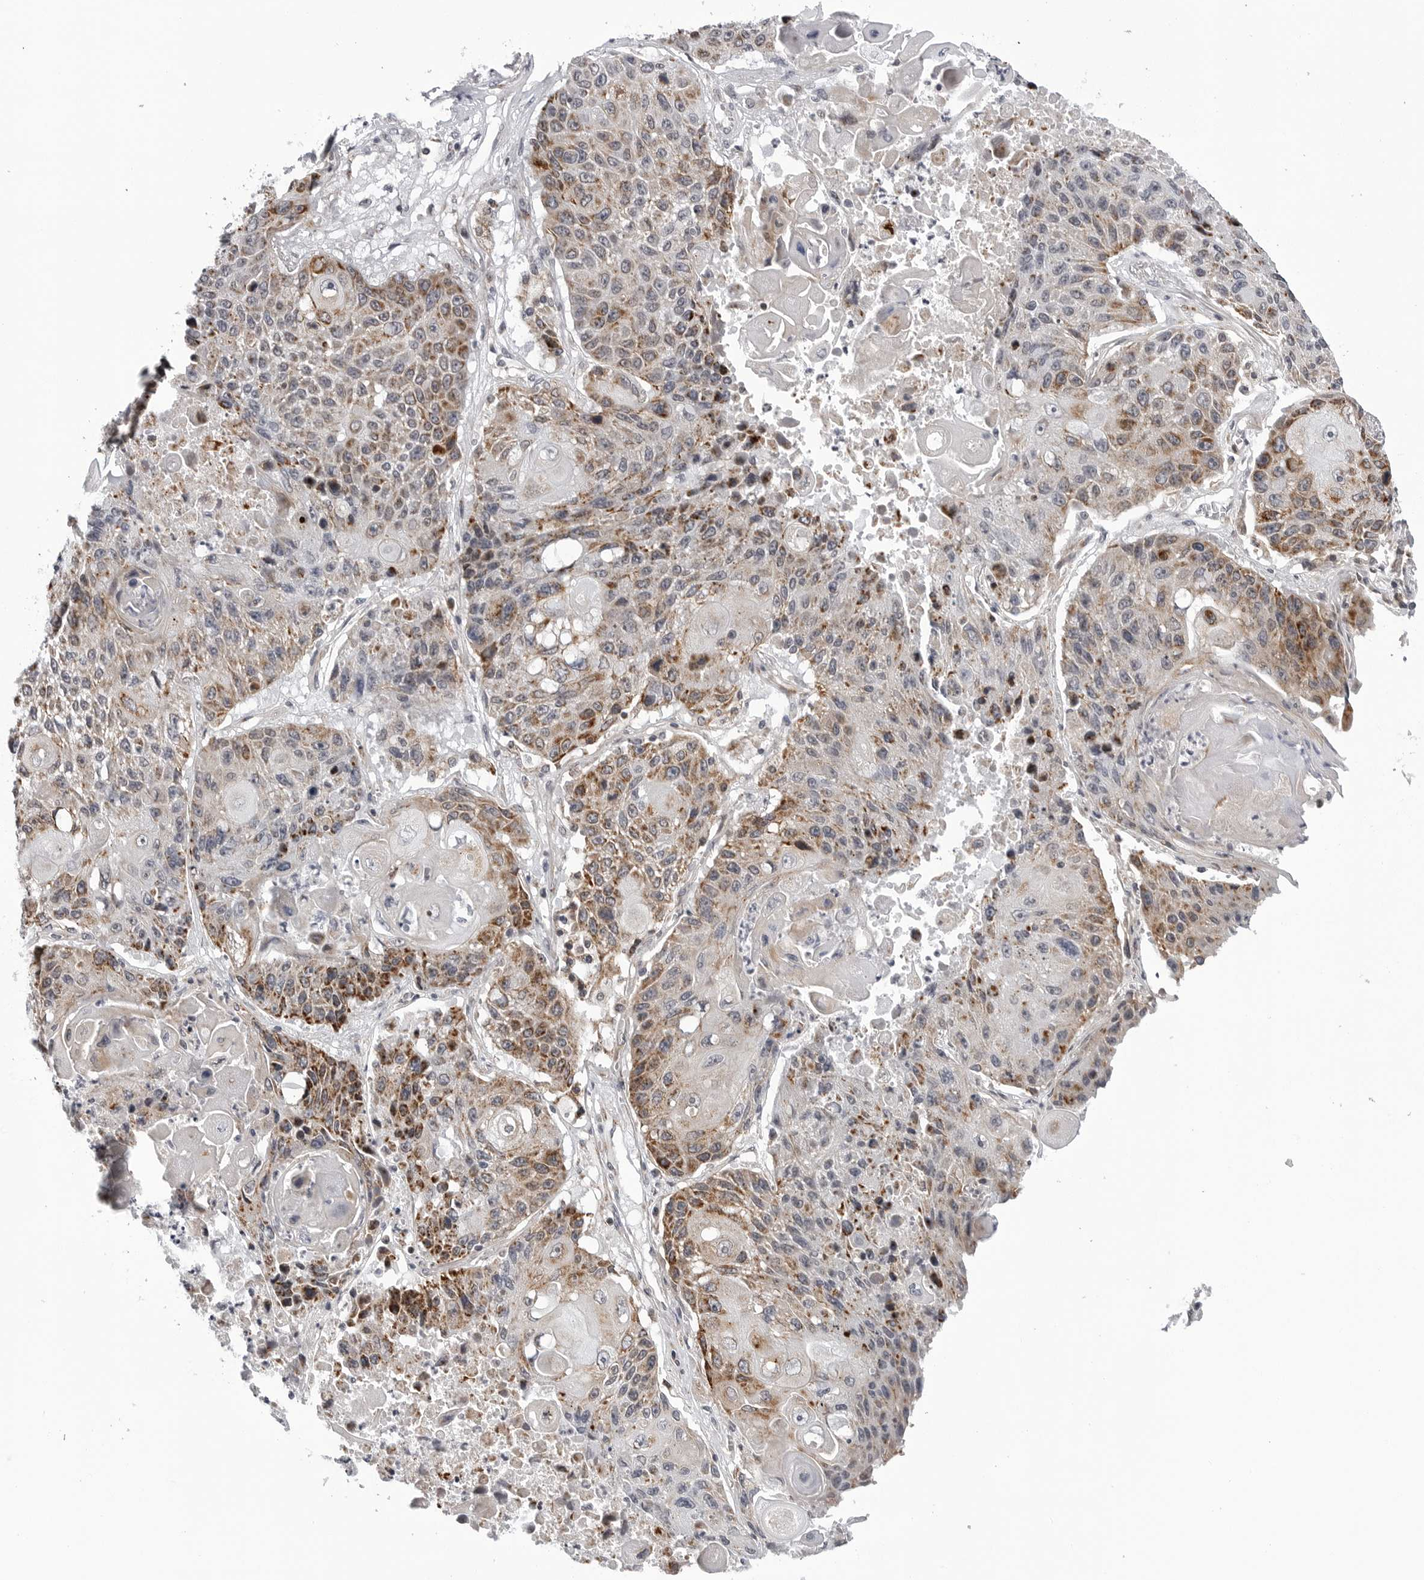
{"staining": {"intensity": "moderate", "quantity": ">75%", "location": "cytoplasmic/membranous"}, "tissue": "lung cancer", "cell_type": "Tumor cells", "image_type": "cancer", "snomed": [{"axis": "morphology", "description": "Squamous cell carcinoma, NOS"}, {"axis": "topography", "description": "Lung"}], "caption": "Protein staining of lung cancer tissue displays moderate cytoplasmic/membranous positivity in about >75% of tumor cells.", "gene": "CDK20", "patient": {"sex": "male", "age": 61}}